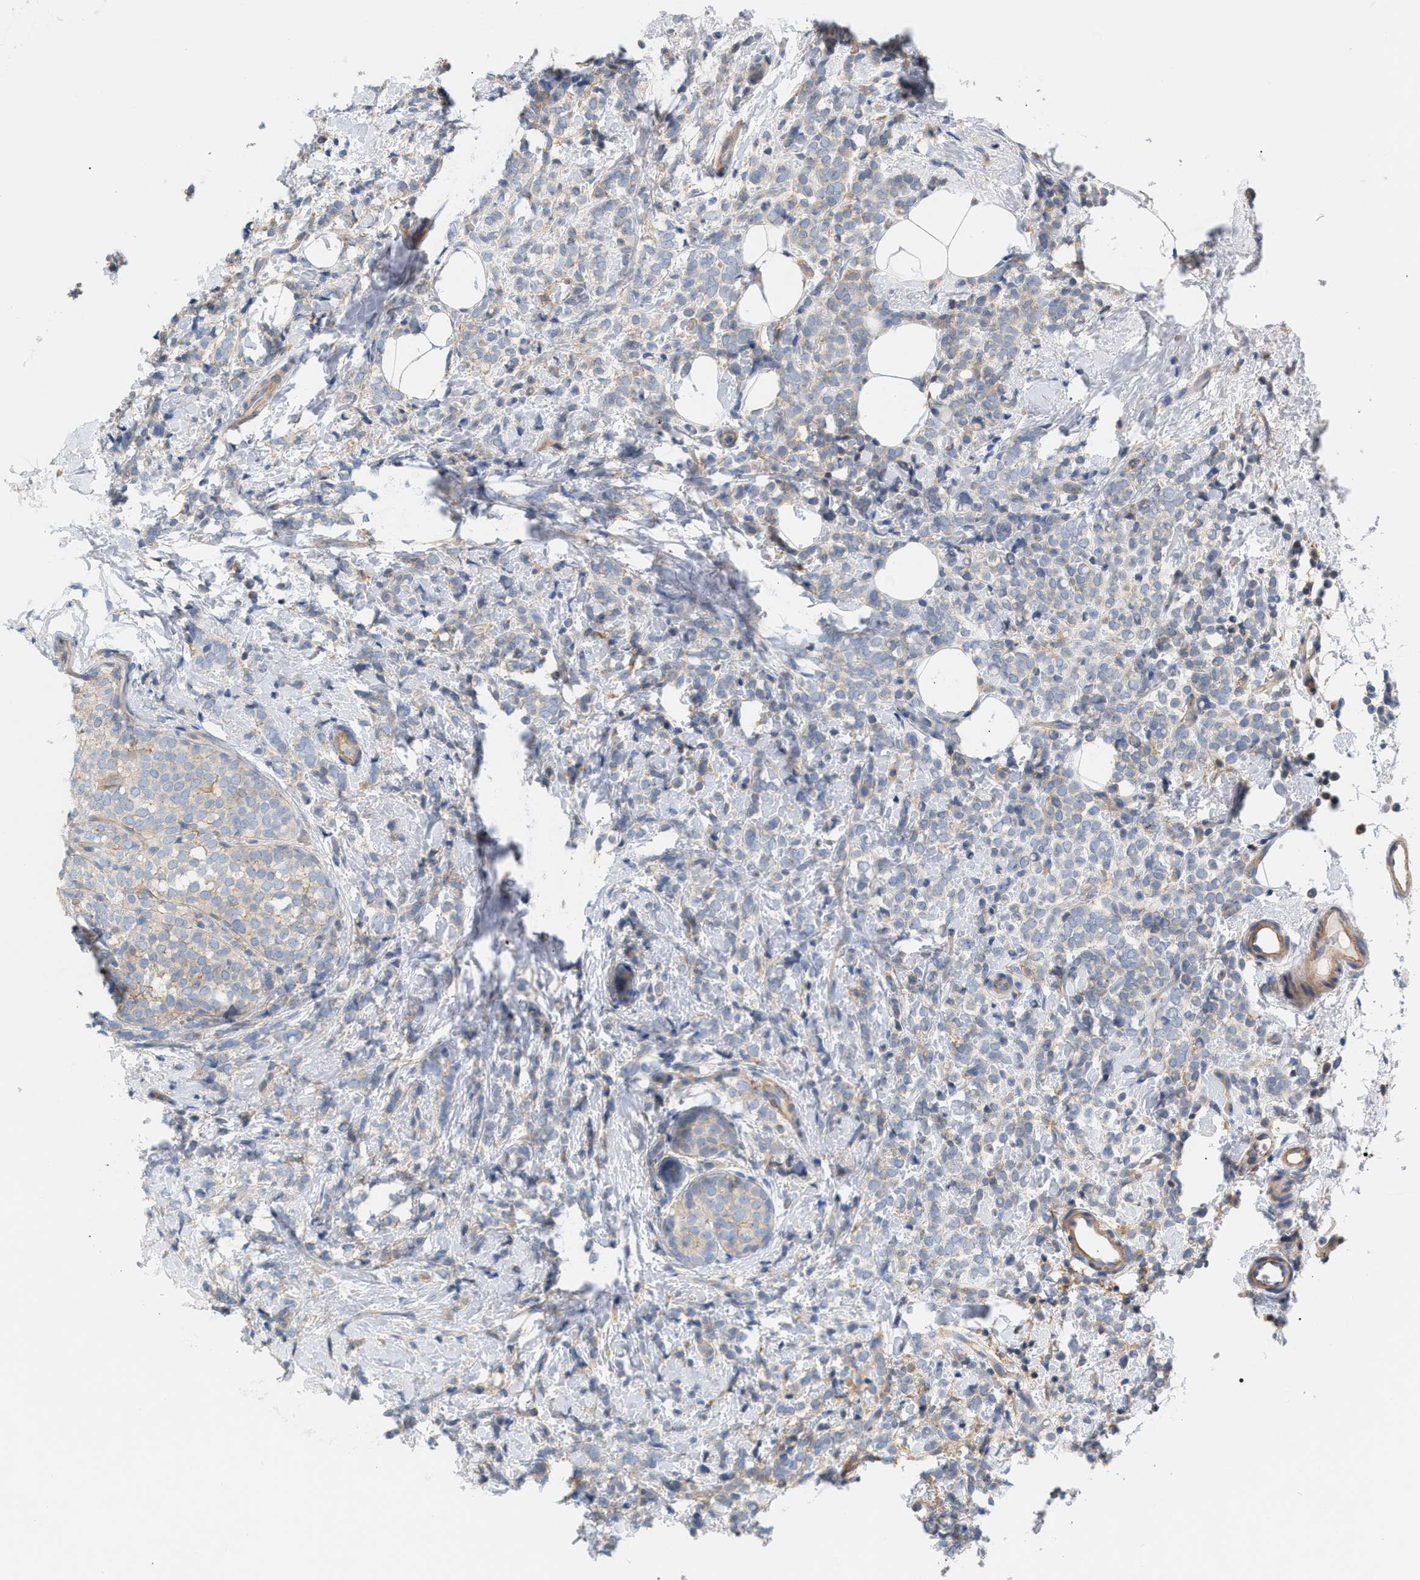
{"staining": {"intensity": "negative", "quantity": "none", "location": "none"}, "tissue": "breast cancer", "cell_type": "Tumor cells", "image_type": "cancer", "snomed": [{"axis": "morphology", "description": "Lobular carcinoma"}, {"axis": "topography", "description": "Breast"}], "caption": "An image of lobular carcinoma (breast) stained for a protein exhibits no brown staining in tumor cells.", "gene": "LRCH1", "patient": {"sex": "female", "age": 50}}